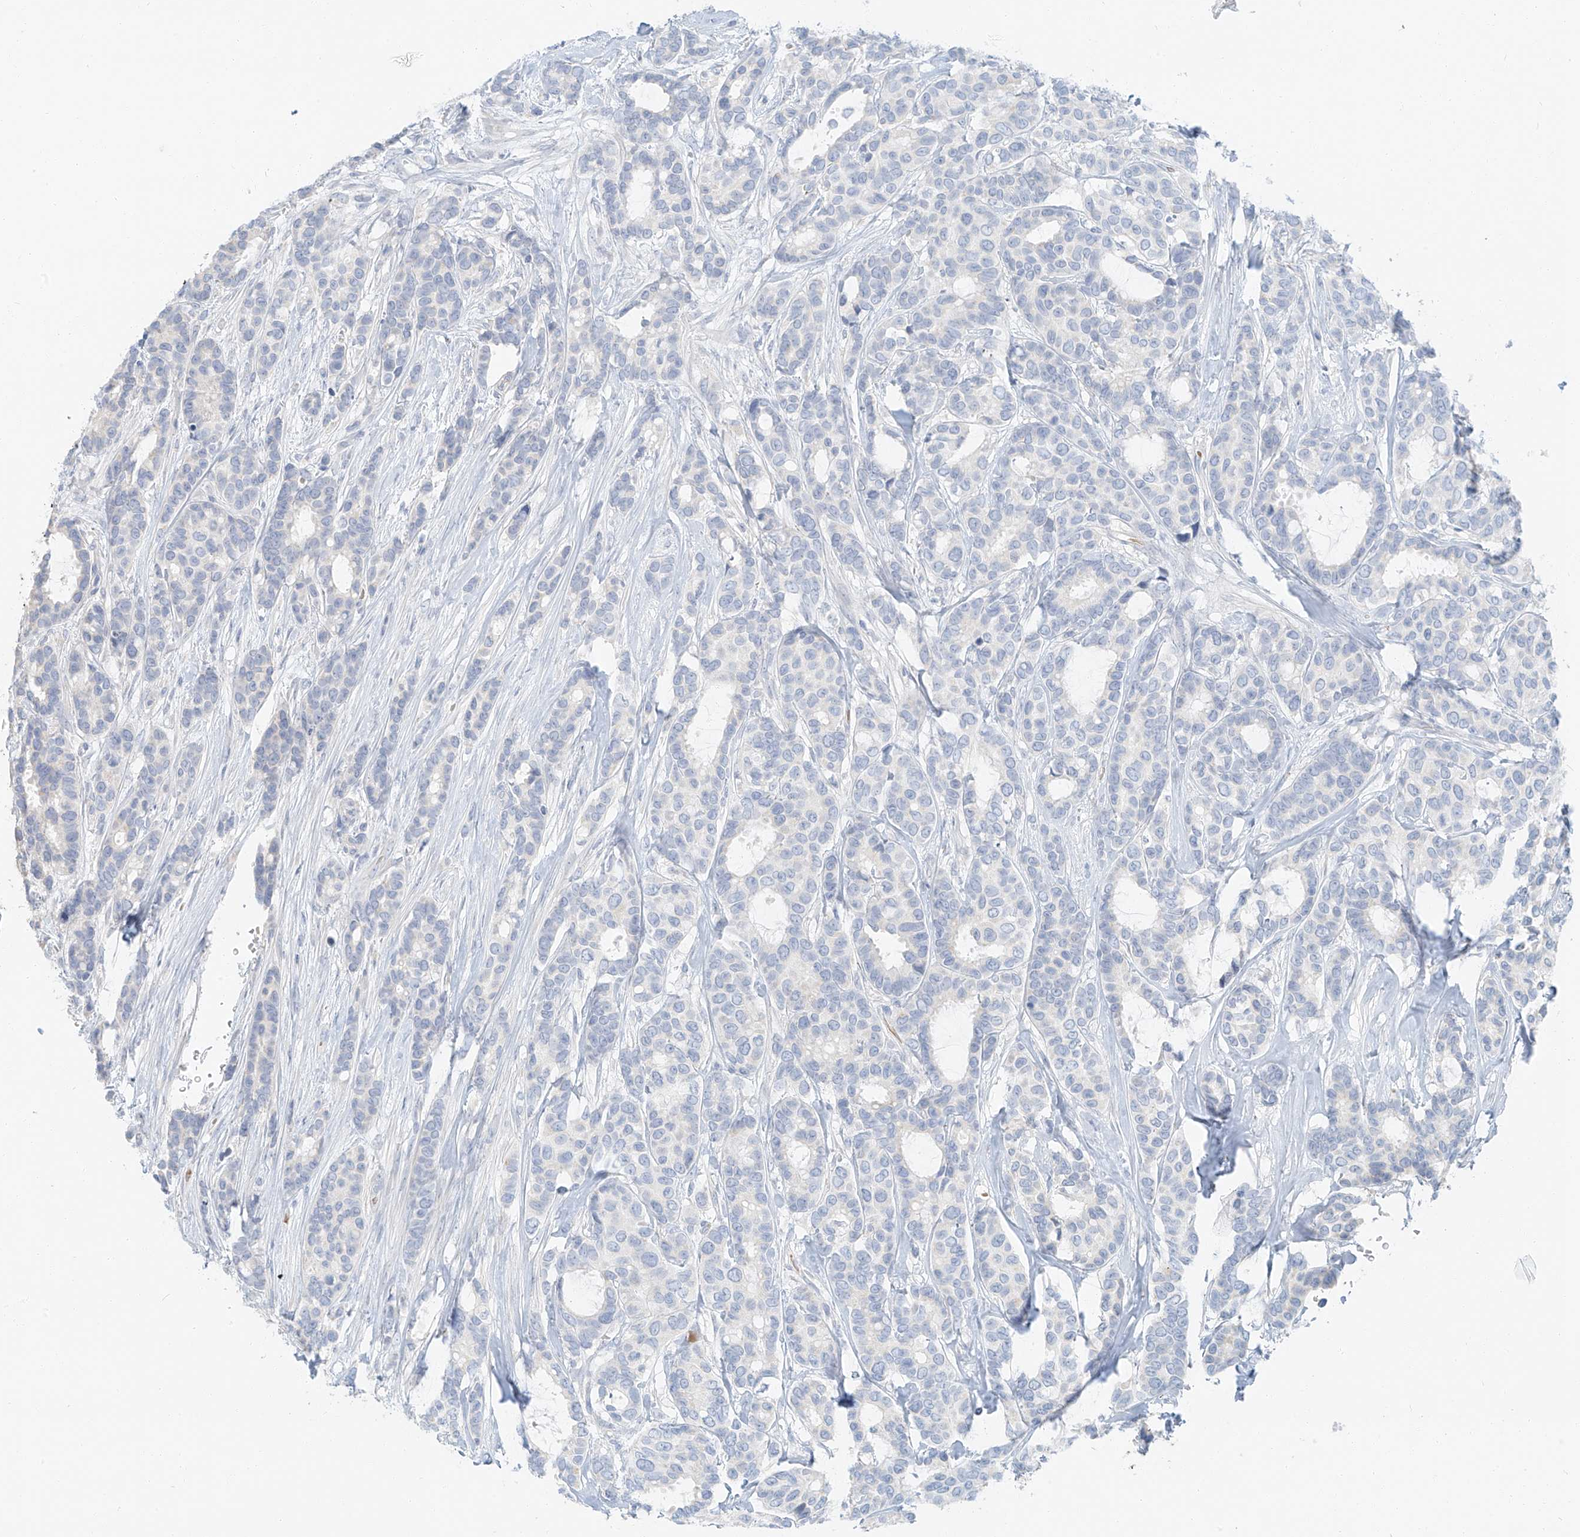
{"staining": {"intensity": "negative", "quantity": "none", "location": "none"}, "tissue": "breast cancer", "cell_type": "Tumor cells", "image_type": "cancer", "snomed": [{"axis": "morphology", "description": "Duct carcinoma"}, {"axis": "topography", "description": "Breast"}], "caption": "Intraductal carcinoma (breast) was stained to show a protein in brown. There is no significant positivity in tumor cells.", "gene": "PGC", "patient": {"sex": "female", "age": 87}}